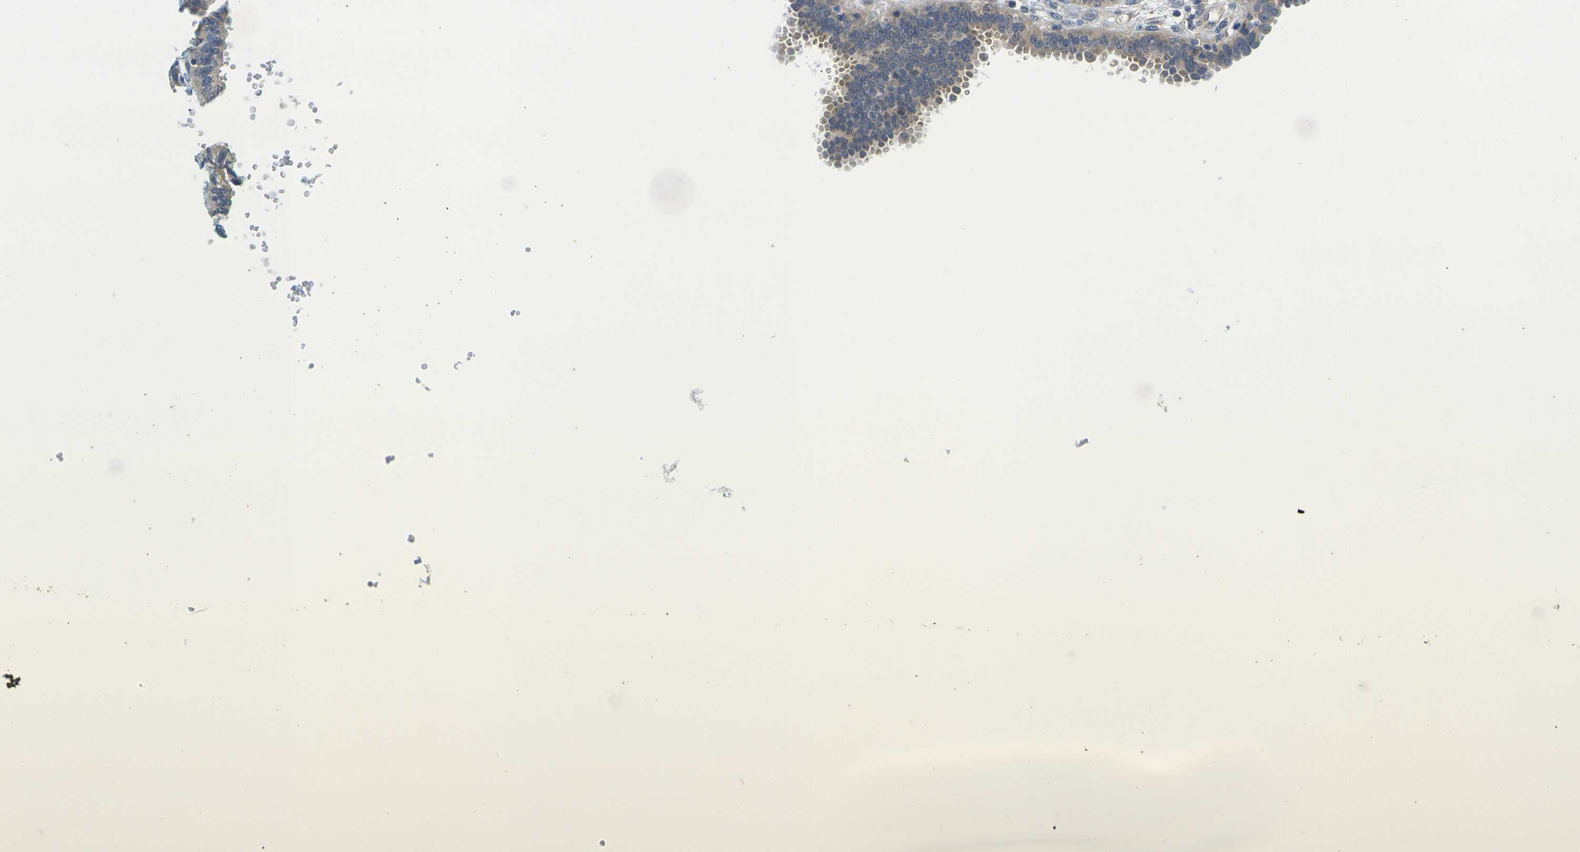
{"staining": {"intensity": "moderate", "quantity": ">75%", "location": "cytoplasmic/membranous"}, "tissue": "fallopian tube", "cell_type": "Glandular cells", "image_type": "normal", "snomed": [{"axis": "morphology", "description": "Normal tissue, NOS"}, {"axis": "topography", "description": "Fallopian tube"}], "caption": "IHC (DAB) staining of normal human fallopian tube reveals moderate cytoplasmic/membranous protein staining in about >75% of glandular cells.", "gene": "MINAR2", "patient": {"sex": "female", "age": 32}}